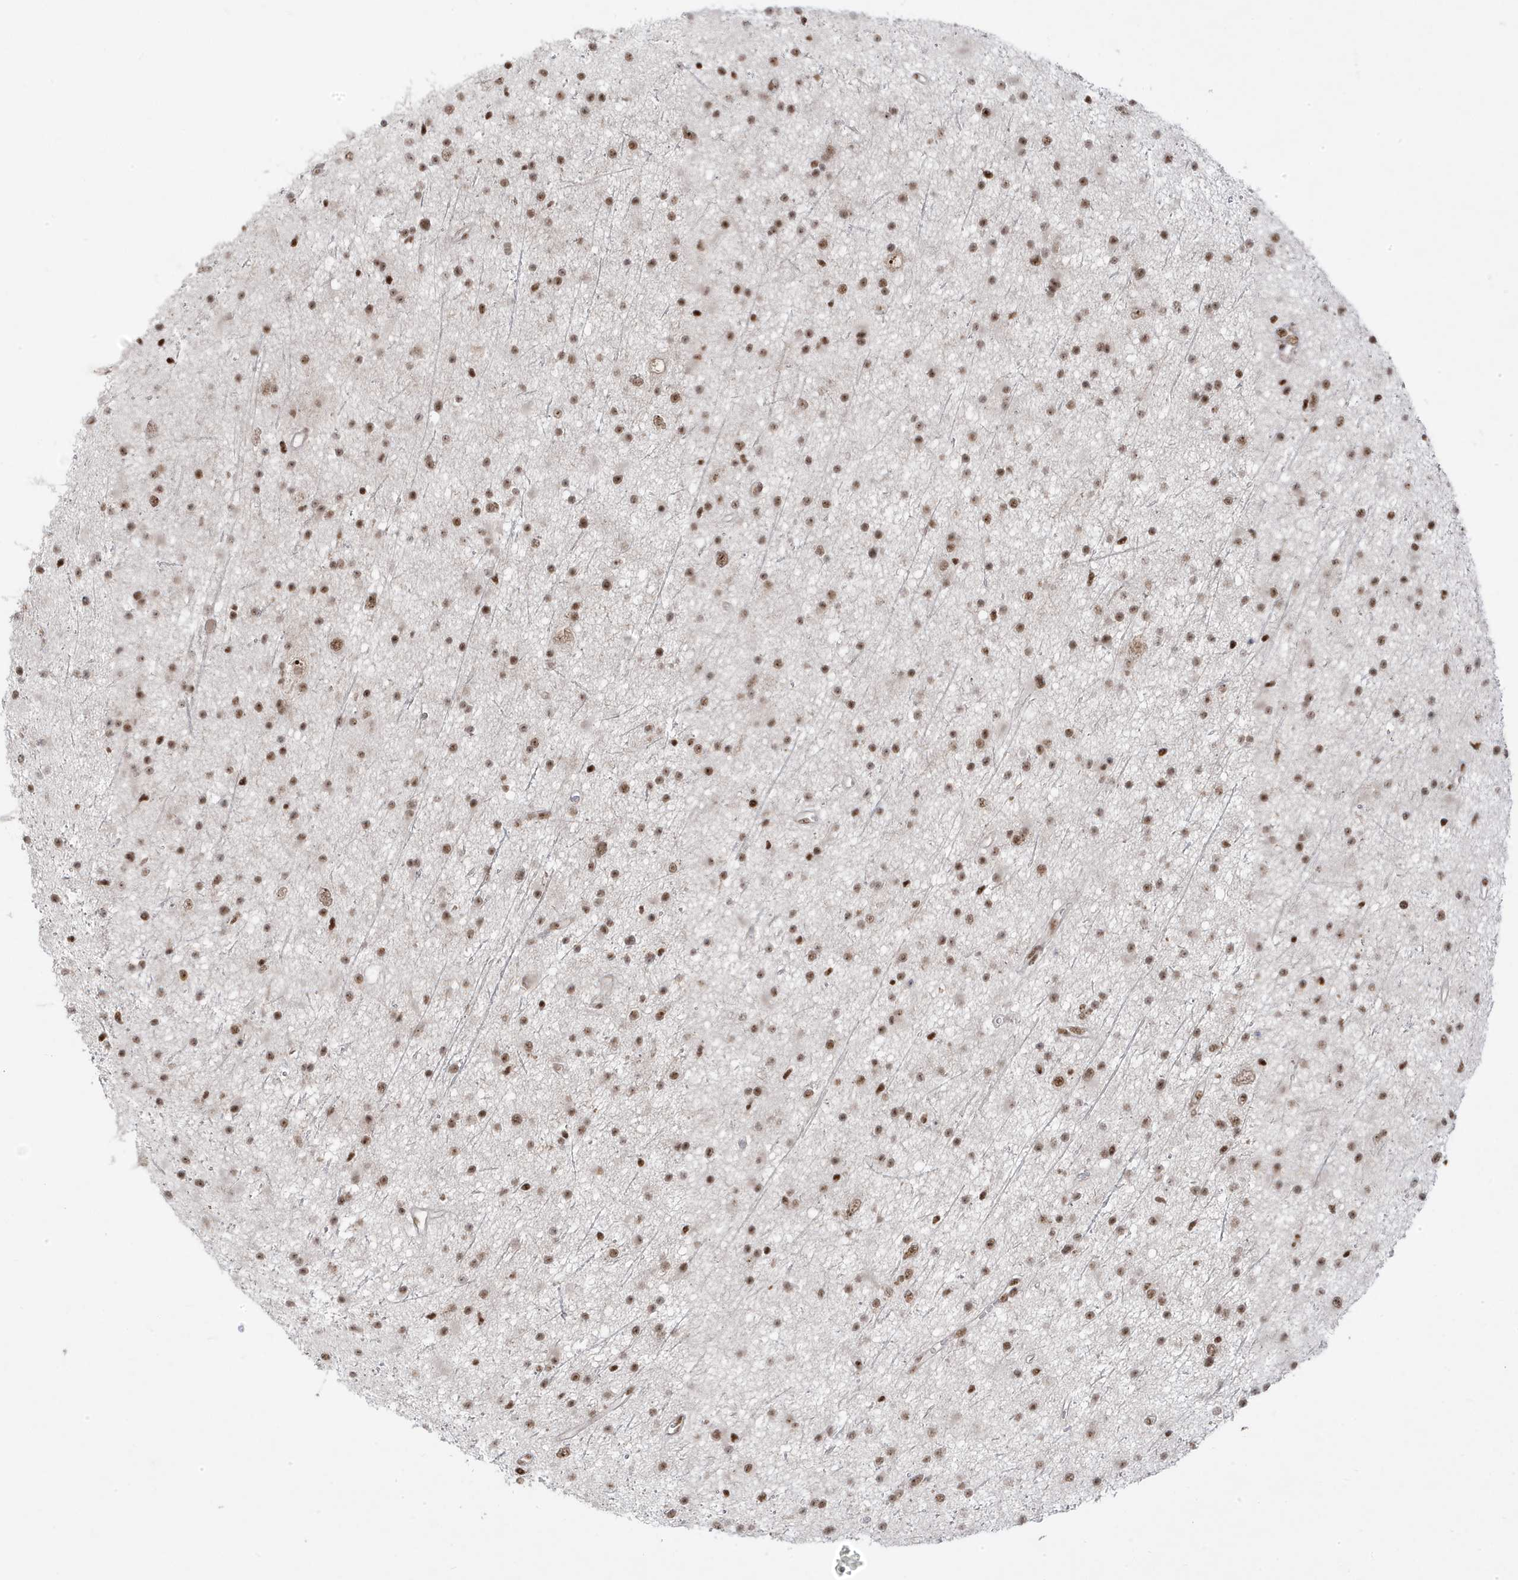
{"staining": {"intensity": "moderate", "quantity": ">75%", "location": "nuclear"}, "tissue": "glioma", "cell_type": "Tumor cells", "image_type": "cancer", "snomed": [{"axis": "morphology", "description": "Glioma, malignant, Low grade"}, {"axis": "topography", "description": "Cerebral cortex"}], "caption": "Glioma tissue reveals moderate nuclear positivity in about >75% of tumor cells, visualized by immunohistochemistry.", "gene": "MTREX", "patient": {"sex": "female", "age": 39}}